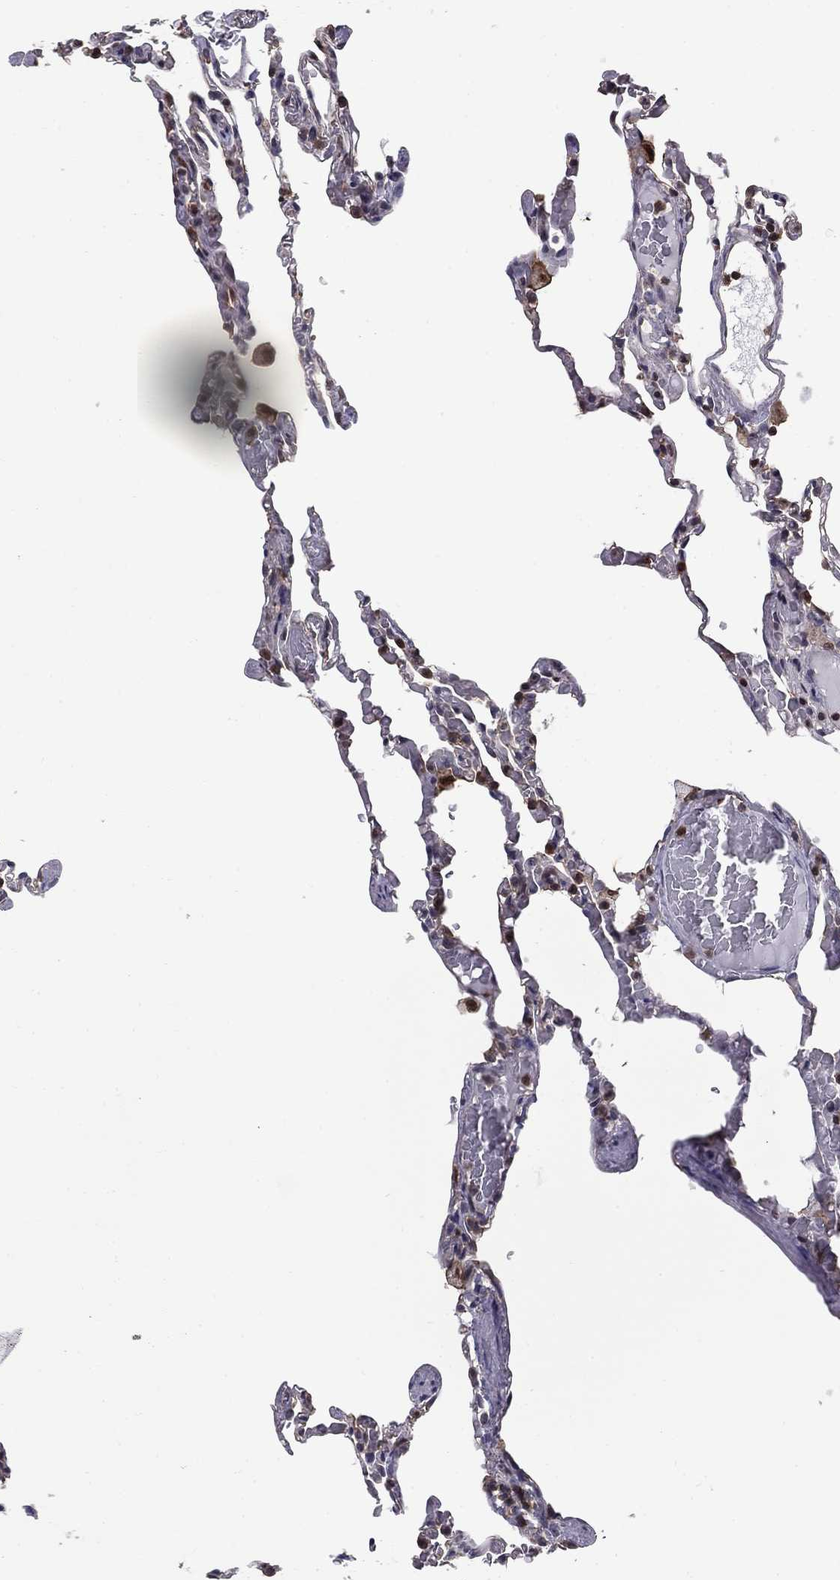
{"staining": {"intensity": "negative", "quantity": "none", "location": "none"}, "tissue": "lung", "cell_type": "Alveolar cells", "image_type": "normal", "snomed": [{"axis": "morphology", "description": "Normal tissue, NOS"}, {"axis": "topography", "description": "Lung"}], "caption": "The immunohistochemistry (IHC) micrograph has no significant staining in alveolar cells of lung.", "gene": "PLCB2", "patient": {"sex": "female", "age": 43}}